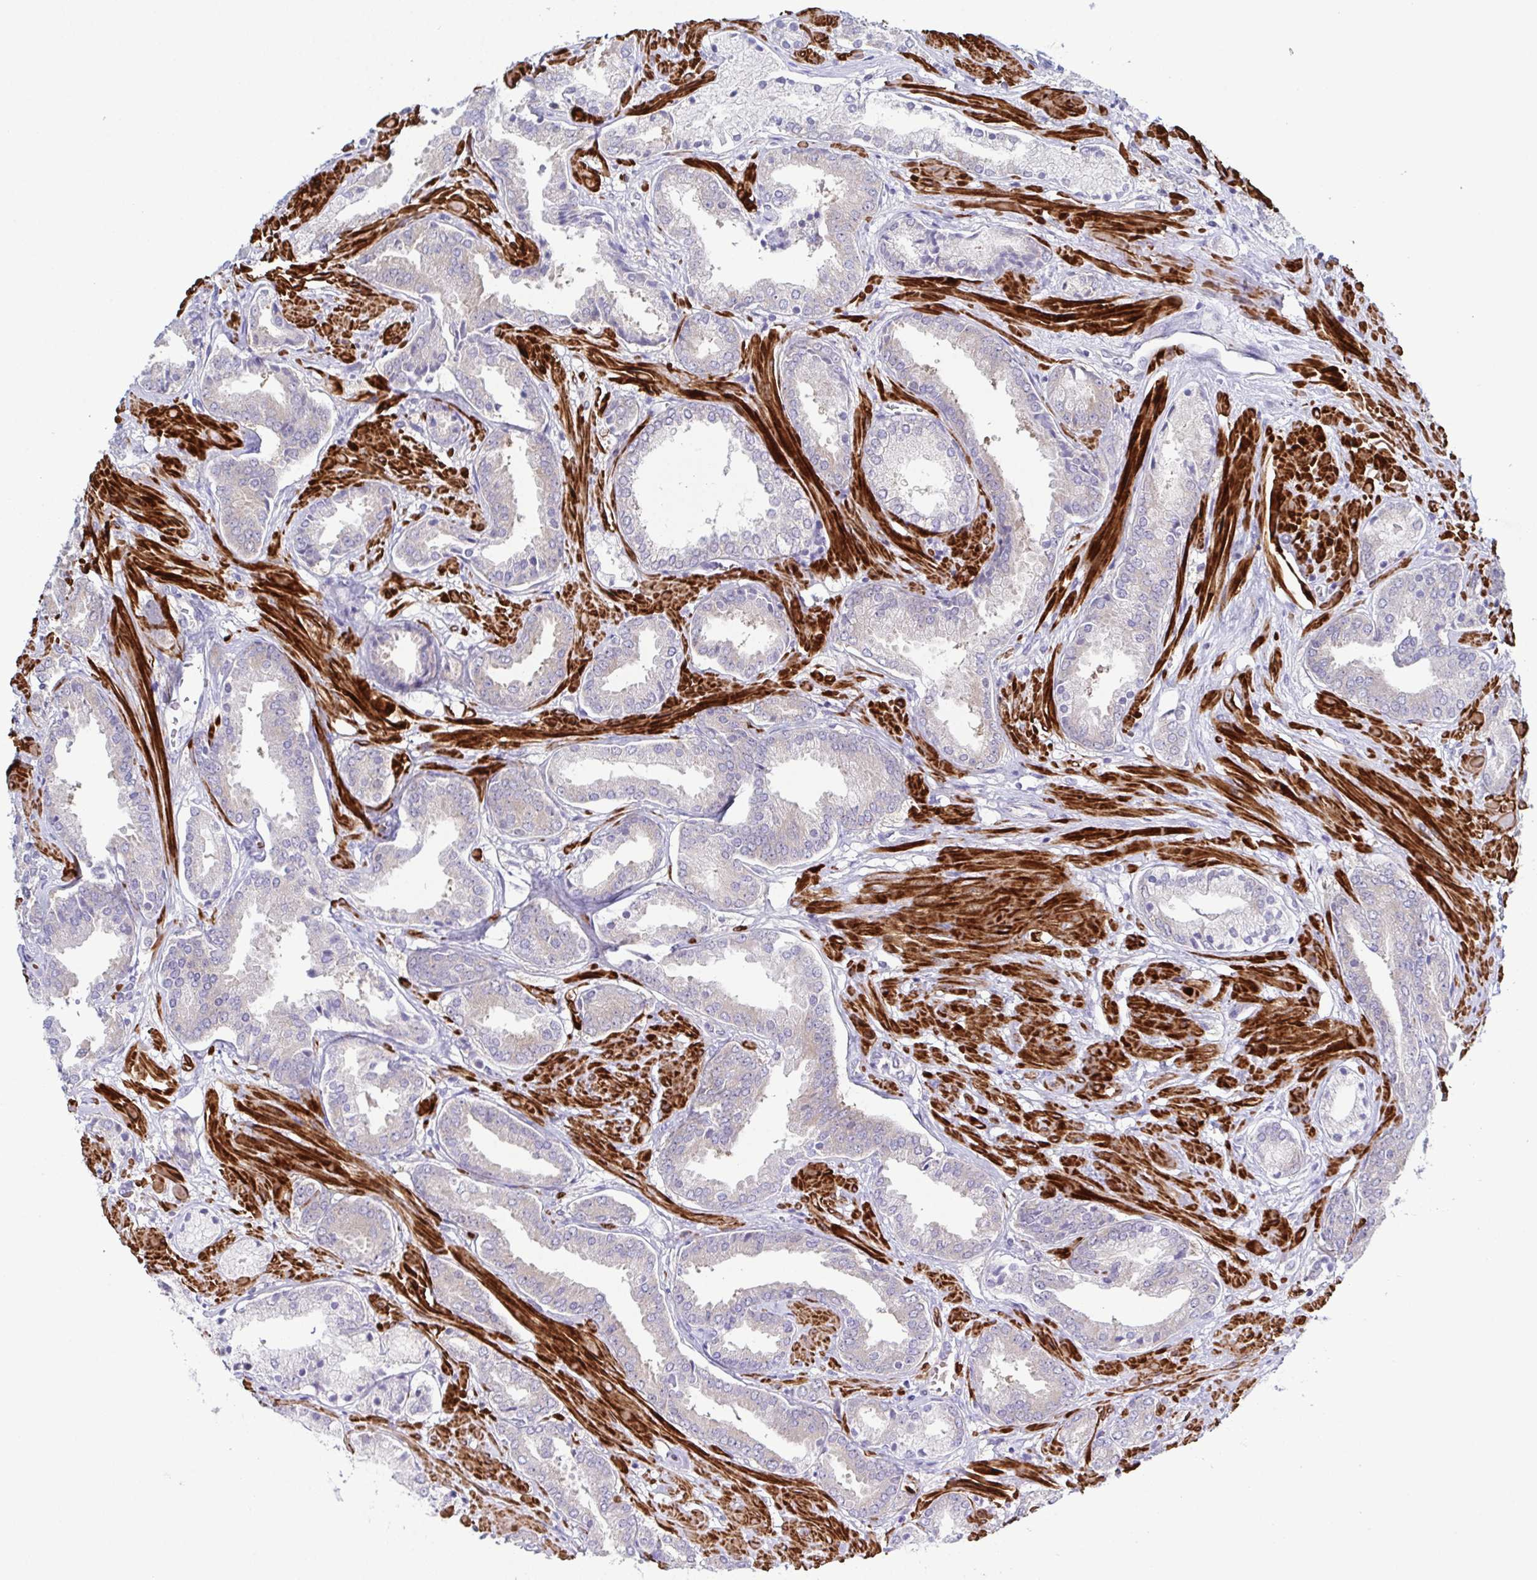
{"staining": {"intensity": "weak", "quantity": "<25%", "location": "cytoplasmic/membranous"}, "tissue": "prostate cancer", "cell_type": "Tumor cells", "image_type": "cancer", "snomed": [{"axis": "morphology", "description": "Adenocarcinoma, High grade"}, {"axis": "topography", "description": "Prostate"}], "caption": "Immunohistochemistry (IHC) photomicrograph of prostate high-grade adenocarcinoma stained for a protein (brown), which demonstrates no positivity in tumor cells.", "gene": "CFAP97D1", "patient": {"sex": "male", "age": 56}}